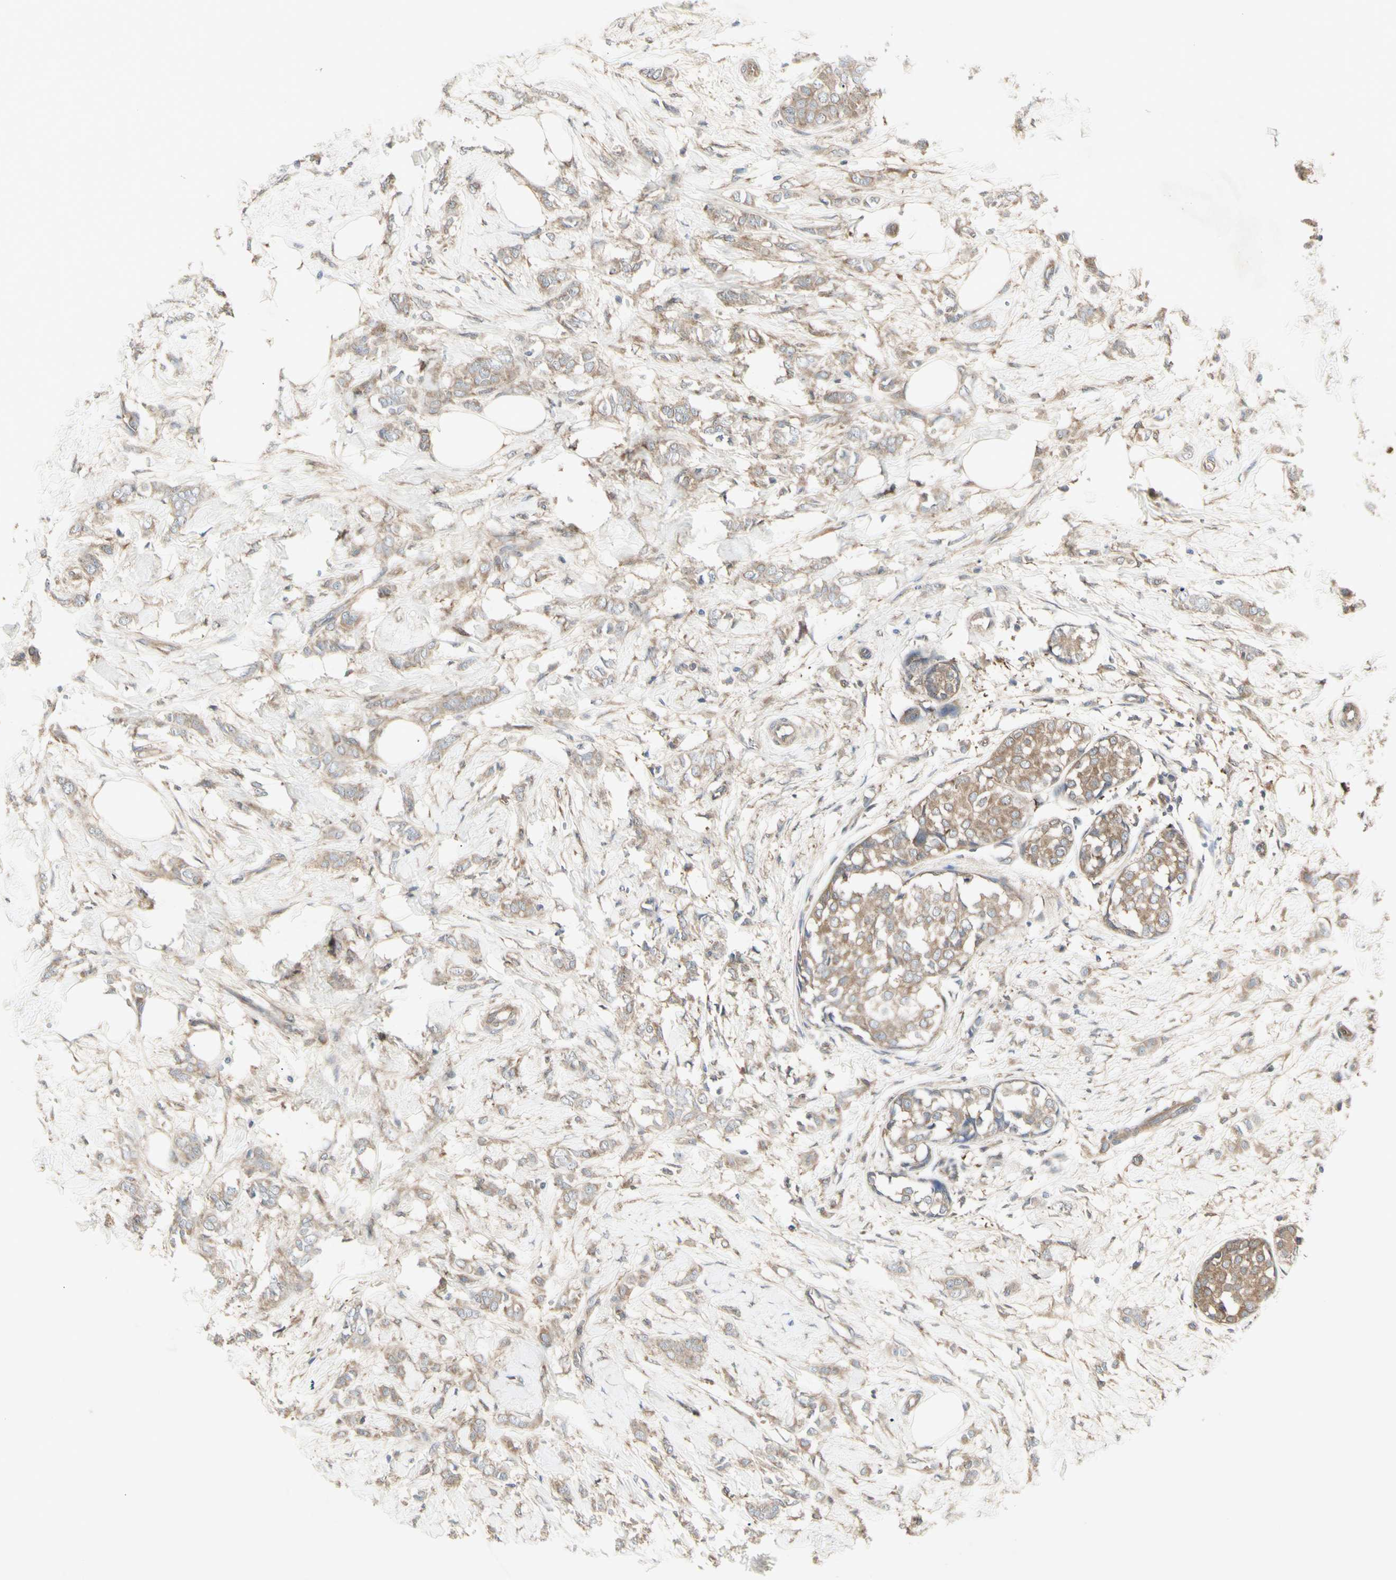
{"staining": {"intensity": "moderate", "quantity": ">75%", "location": "cytoplasmic/membranous"}, "tissue": "breast cancer", "cell_type": "Tumor cells", "image_type": "cancer", "snomed": [{"axis": "morphology", "description": "Lobular carcinoma, in situ"}, {"axis": "morphology", "description": "Lobular carcinoma"}, {"axis": "topography", "description": "Breast"}], "caption": "An image of breast lobular carcinoma in situ stained for a protein exhibits moderate cytoplasmic/membranous brown staining in tumor cells.", "gene": "CHURC1-FNTB", "patient": {"sex": "female", "age": 41}}